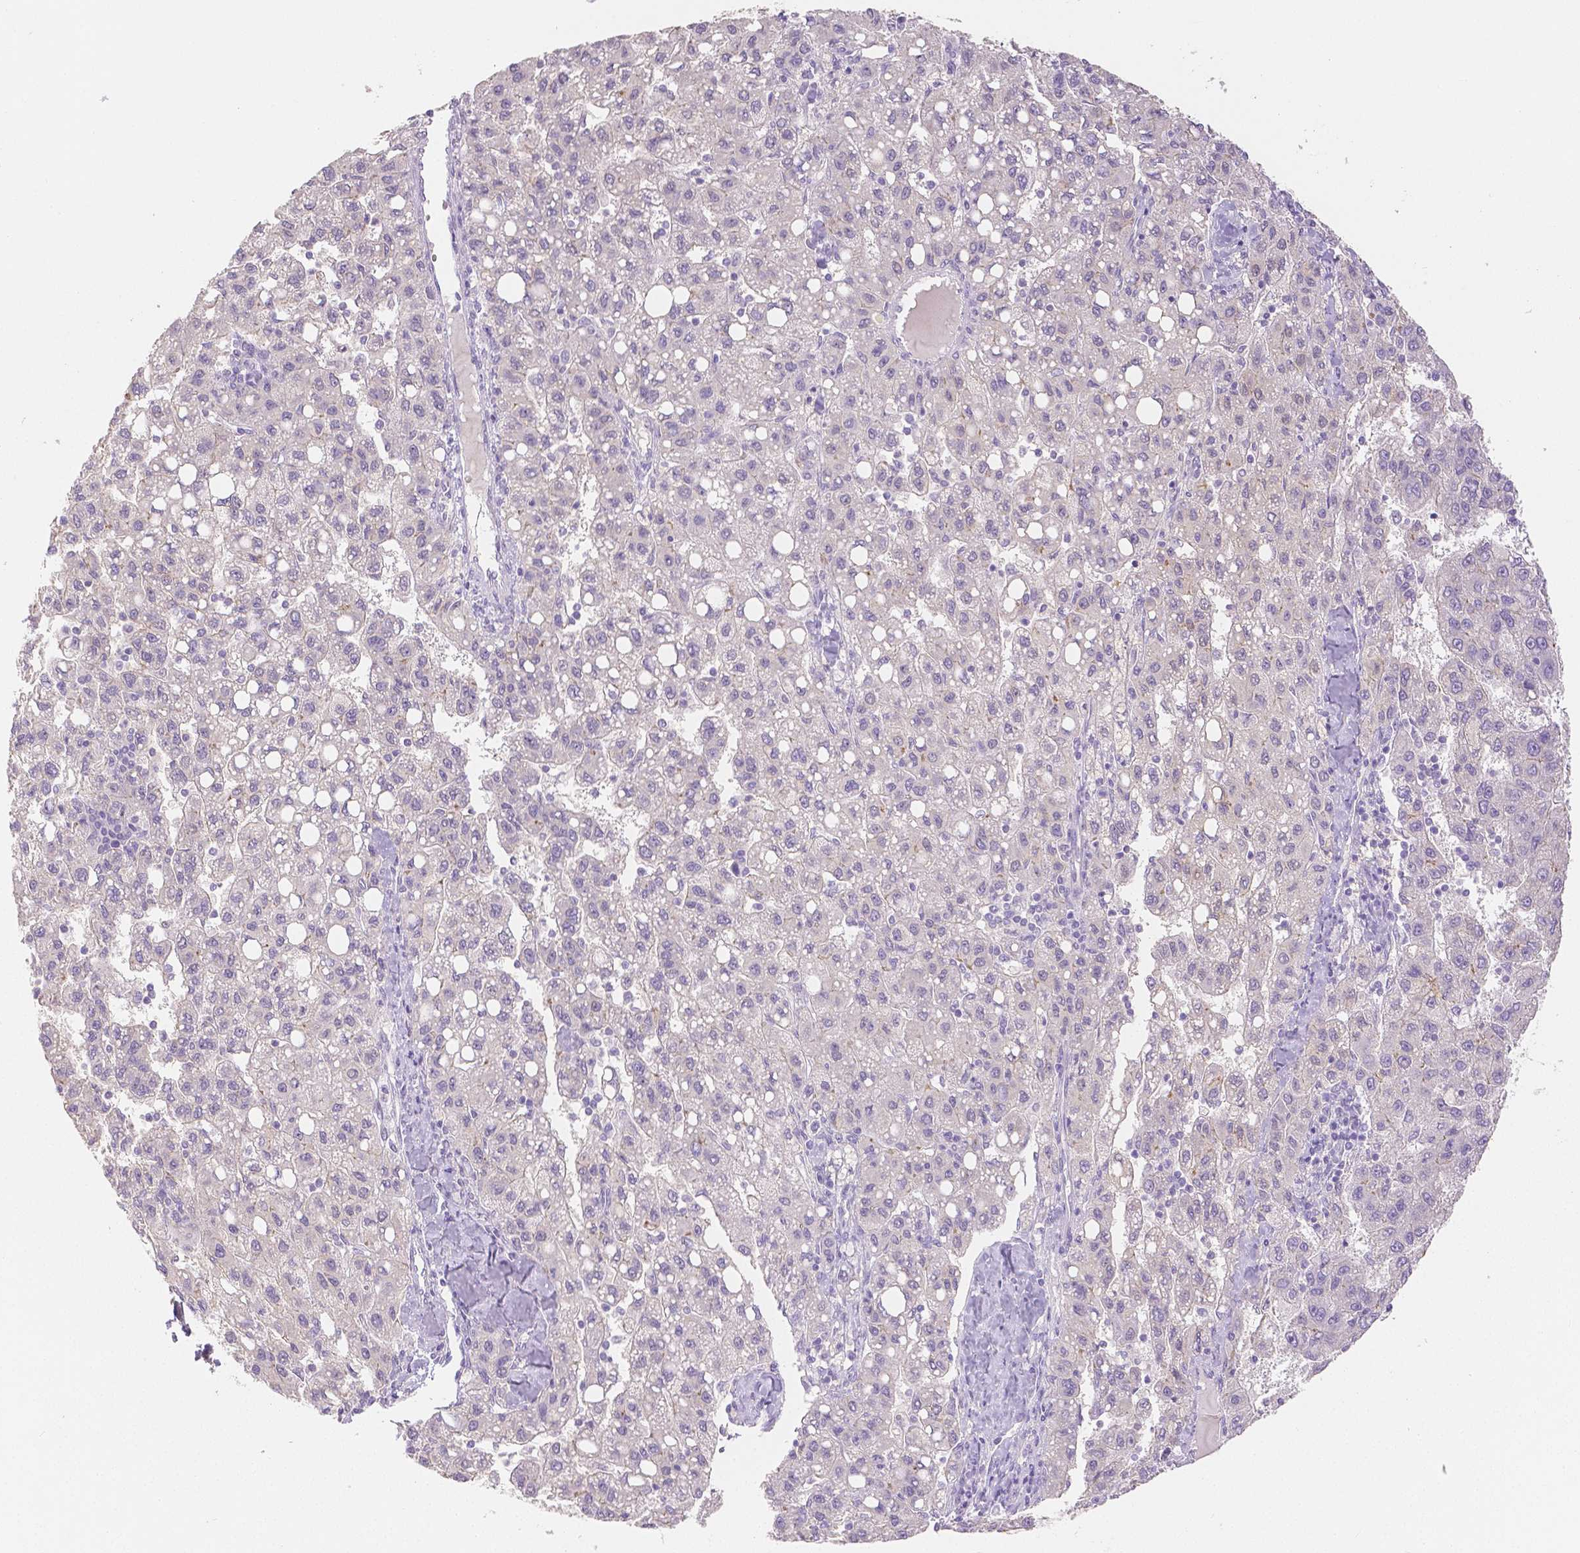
{"staining": {"intensity": "negative", "quantity": "none", "location": "none"}, "tissue": "liver cancer", "cell_type": "Tumor cells", "image_type": "cancer", "snomed": [{"axis": "morphology", "description": "Carcinoma, Hepatocellular, NOS"}, {"axis": "topography", "description": "Liver"}], "caption": "Tumor cells are negative for brown protein staining in hepatocellular carcinoma (liver). (Brightfield microscopy of DAB immunohistochemistry (IHC) at high magnification).", "gene": "OCLN", "patient": {"sex": "female", "age": 82}}